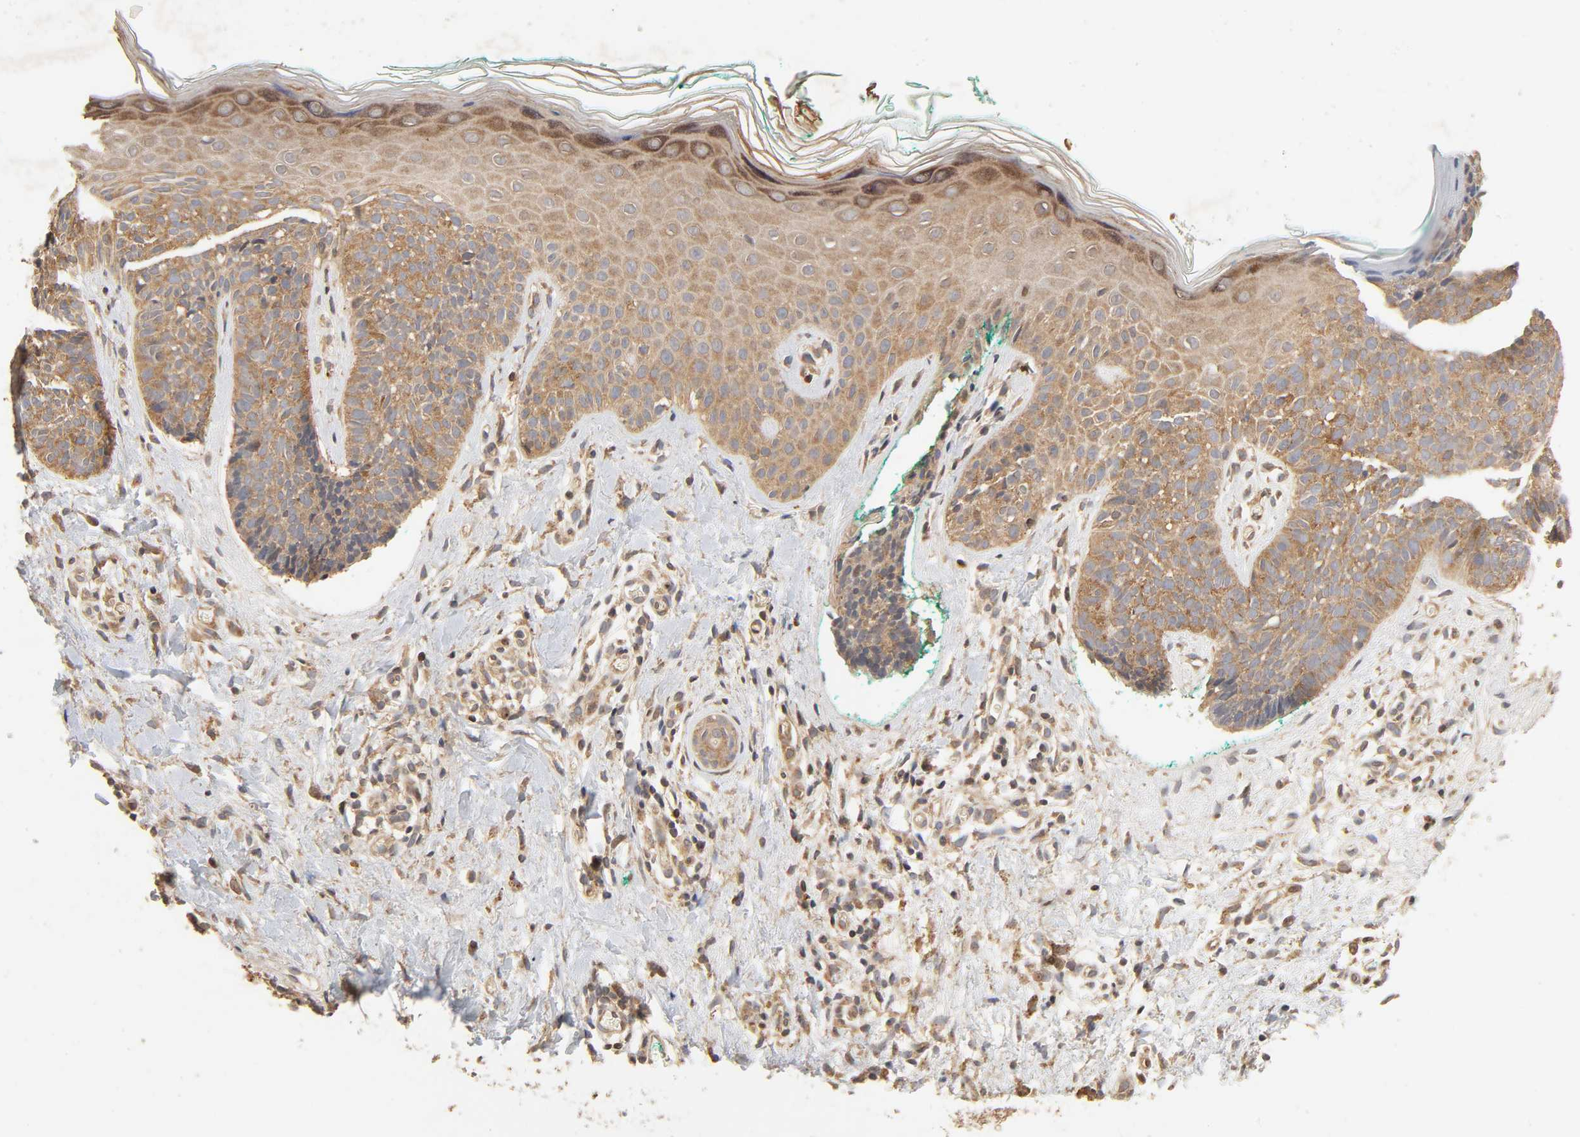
{"staining": {"intensity": "moderate", "quantity": ">75%", "location": "cytoplasmic/membranous"}, "tissue": "skin cancer", "cell_type": "Tumor cells", "image_type": "cancer", "snomed": [{"axis": "morphology", "description": "Basal cell carcinoma"}, {"axis": "topography", "description": "Skin"}], "caption": "A high-resolution image shows IHC staining of skin cancer (basal cell carcinoma), which reveals moderate cytoplasmic/membranous staining in approximately >75% of tumor cells. The staining was performed using DAB (3,3'-diaminobenzidine) to visualize the protein expression in brown, while the nuclei were stained in blue with hematoxylin (Magnification: 20x).", "gene": "NEMF", "patient": {"sex": "female", "age": 58}}